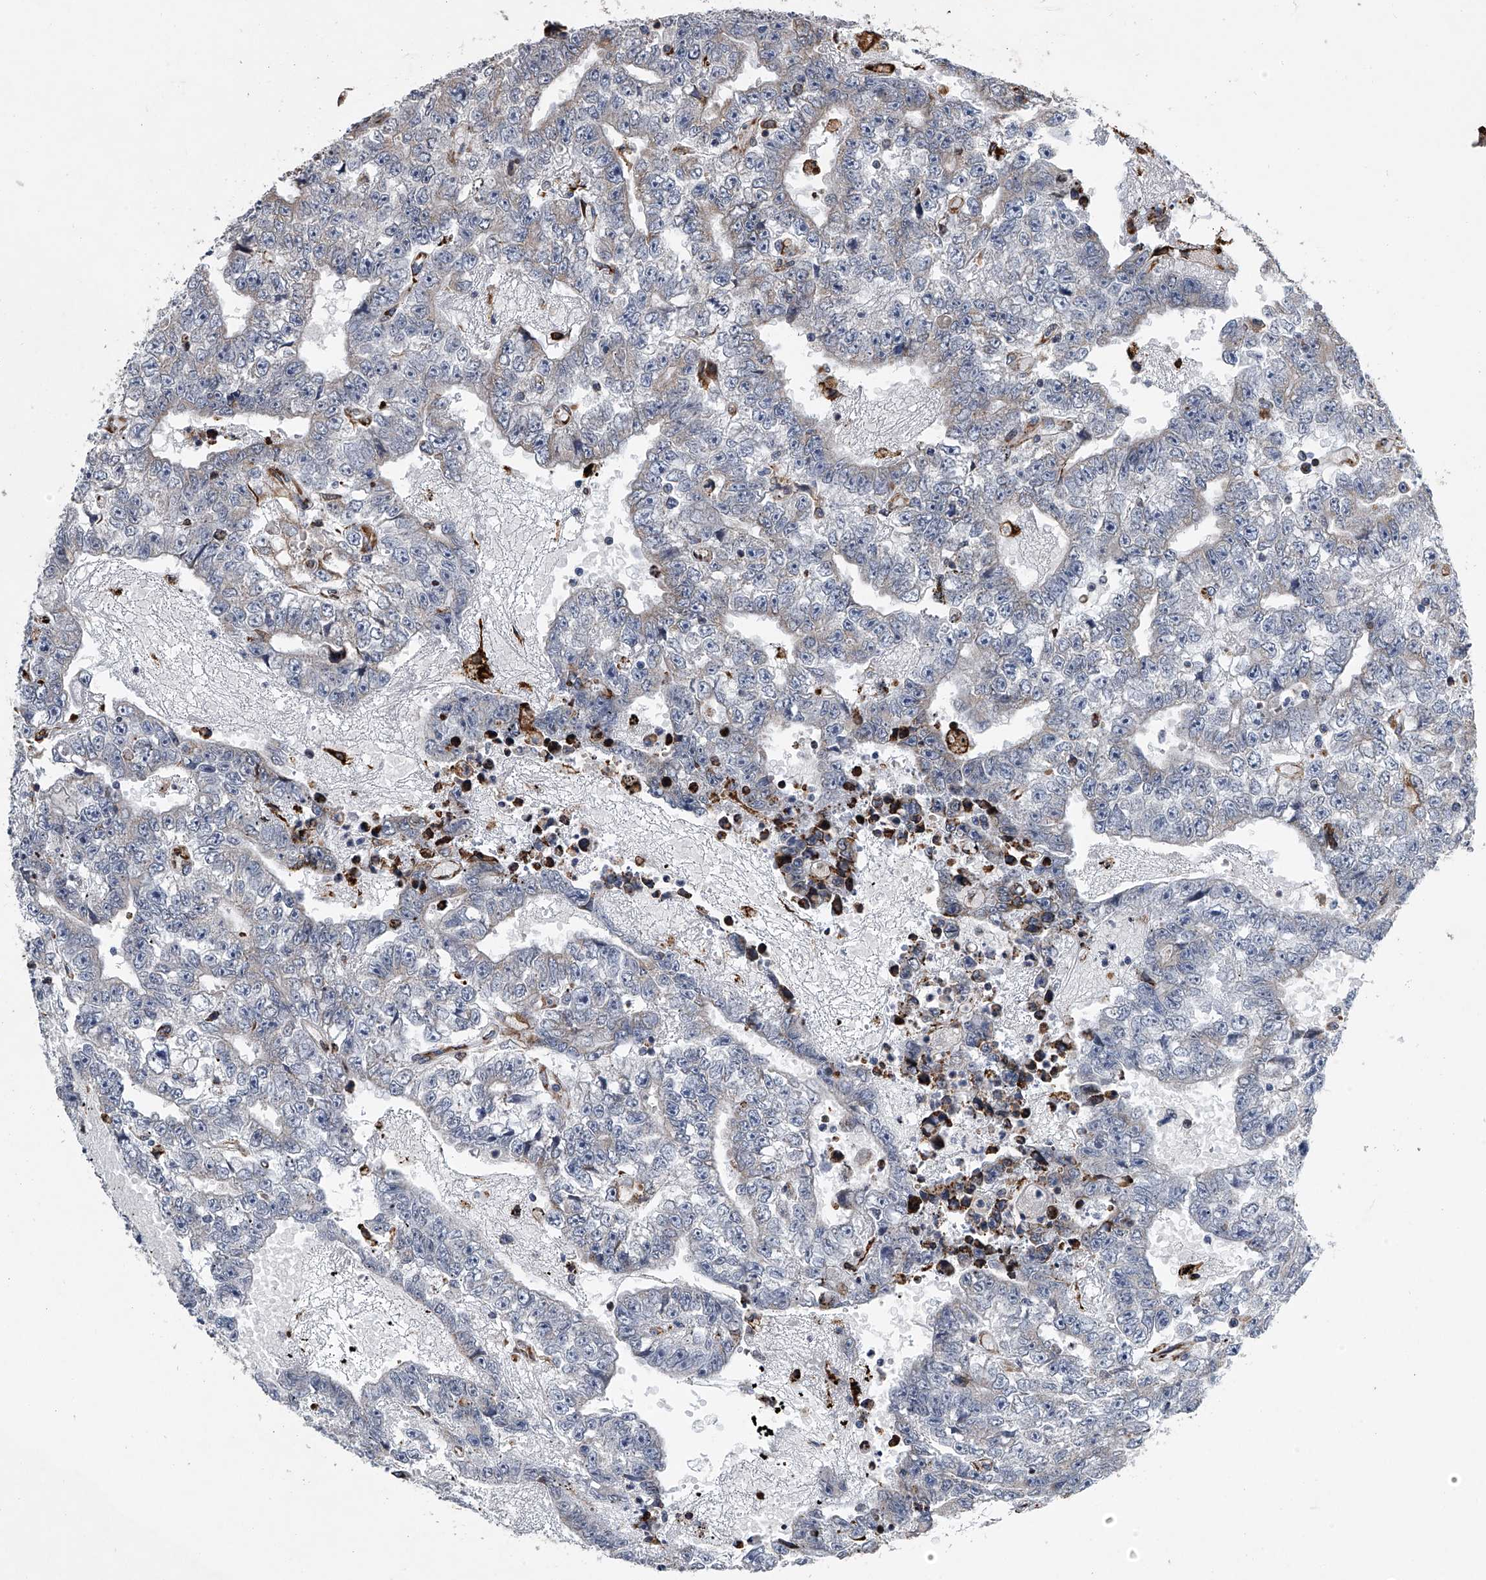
{"staining": {"intensity": "negative", "quantity": "none", "location": "none"}, "tissue": "testis cancer", "cell_type": "Tumor cells", "image_type": "cancer", "snomed": [{"axis": "morphology", "description": "Carcinoma, Embryonal, NOS"}, {"axis": "topography", "description": "Testis"}], "caption": "A photomicrograph of embryonal carcinoma (testis) stained for a protein demonstrates no brown staining in tumor cells.", "gene": "TMEM63C", "patient": {"sex": "male", "age": 25}}